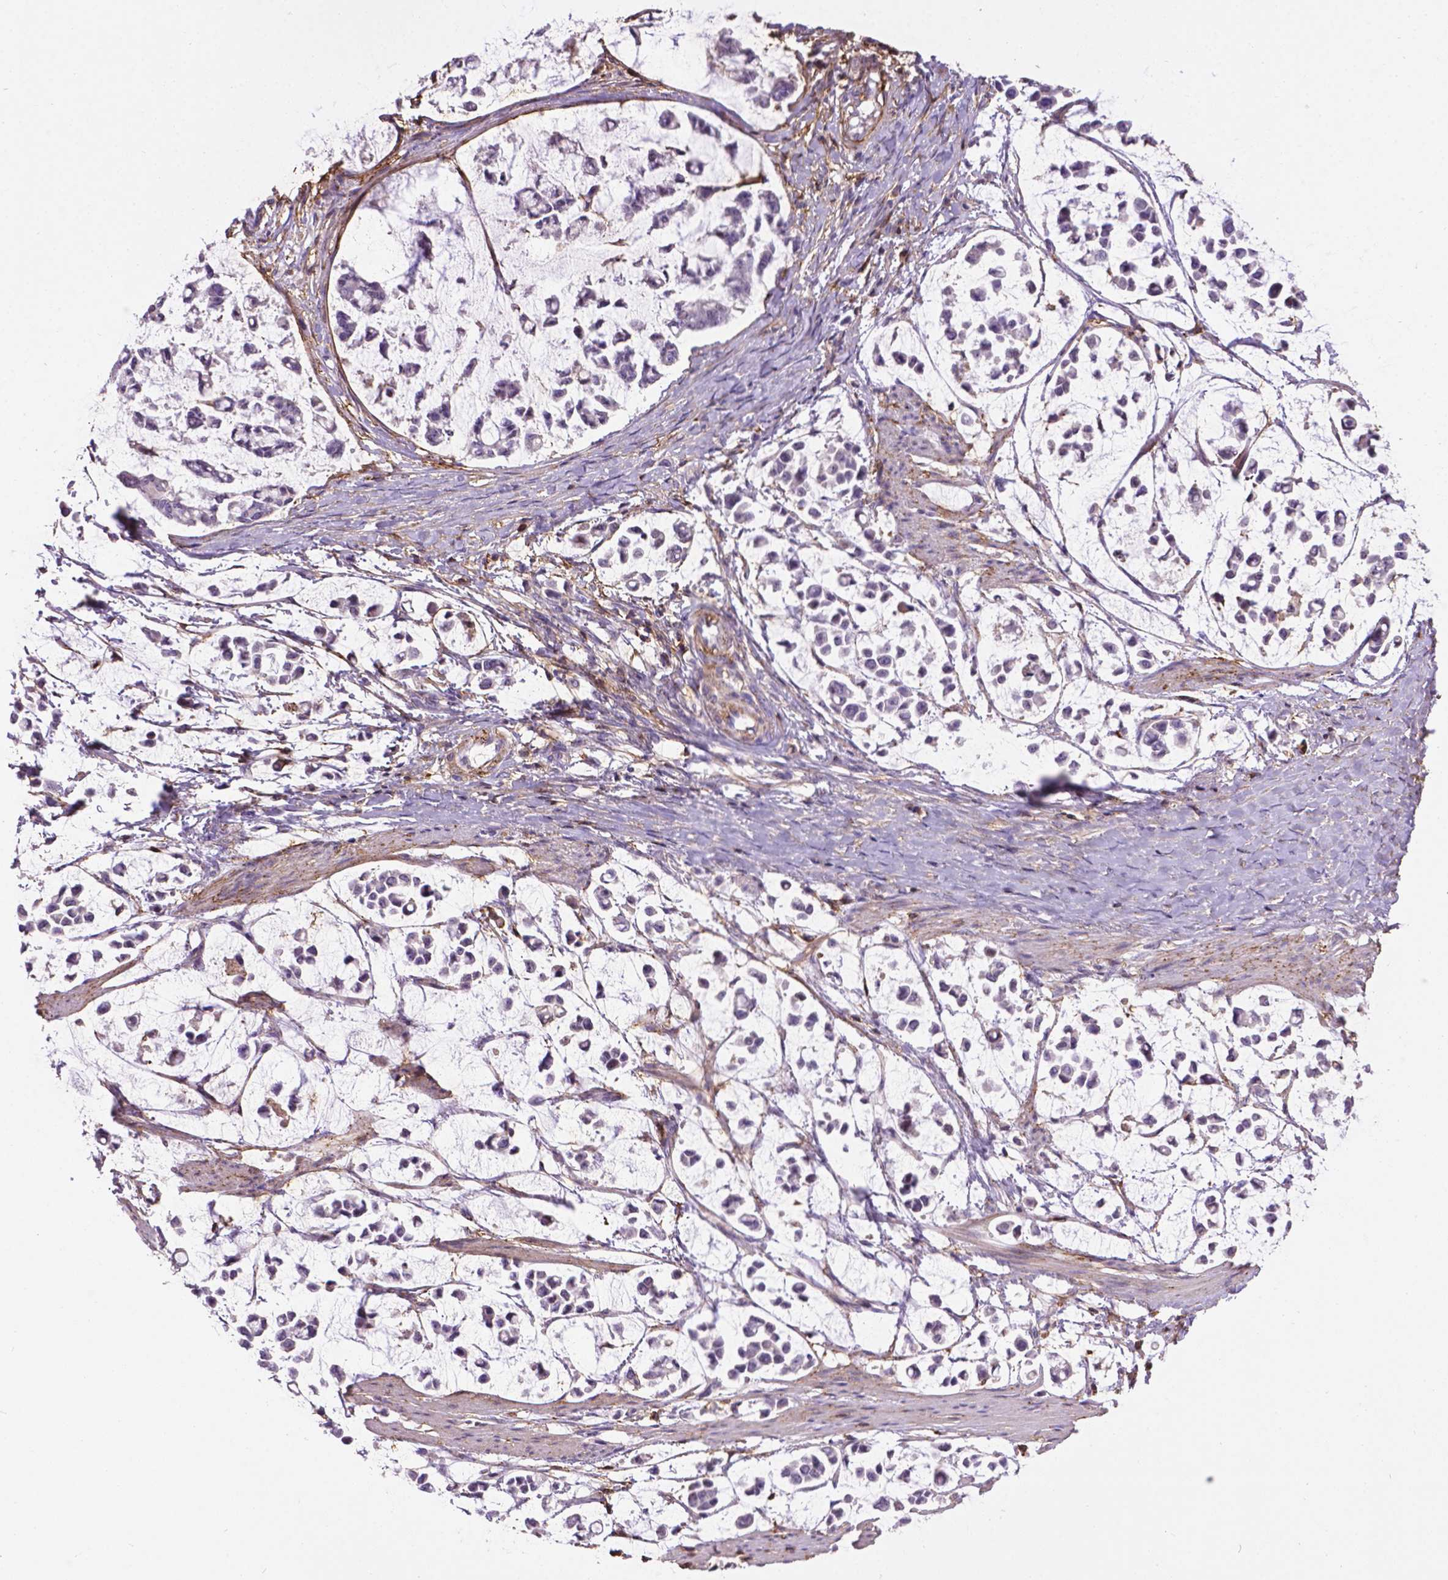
{"staining": {"intensity": "negative", "quantity": "none", "location": "none"}, "tissue": "stomach cancer", "cell_type": "Tumor cells", "image_type": "cancer", "snomed": [{"axis": "morphology", "description": "Adenocarcinoma, NOS"}, {"axis": "topography", "description": "Stomach"}], "caption": "Adenocarcinoma (stomach) was stained to show a protein in brown. There is no significant staining in tumor cells.", "gene": "ACAD10", "patient": {"sex": "male", "age": 82}}